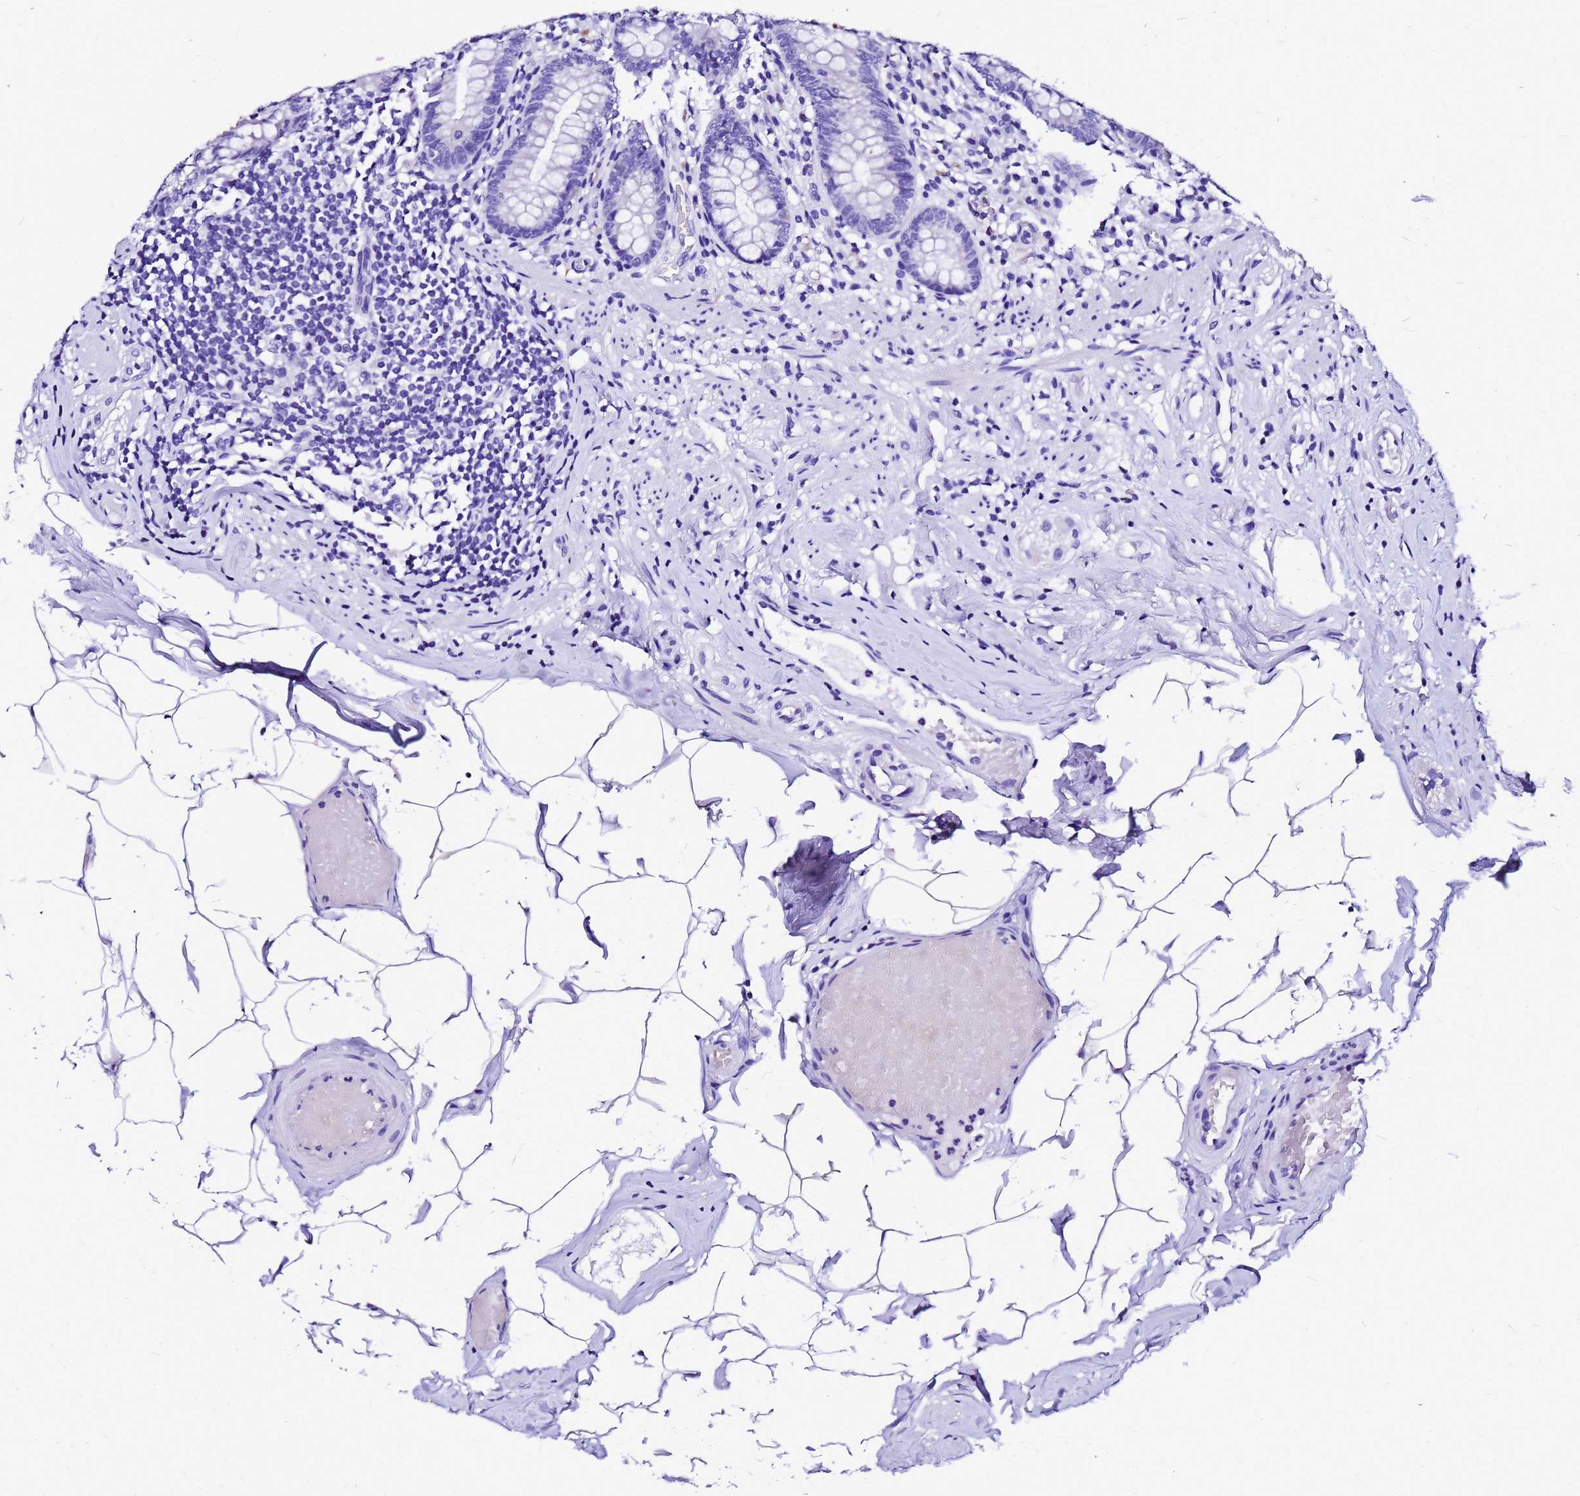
{"staining": {"intensity": "negative", "quantity": "none", "location": "none"}, "tissue": "appendix", "cell_type": "Glandular cells", "image_type": "normal", "snomed": [{"axis": "morphology", "description": "Normal tissue, NOS"}, {"axis": "topography", "description": "Appendix"}], "caption": "Immunohistochemical staining of unremarkable appendix displays no significant staining in glandular cells.", "gene": "HERC4", "patient": {"sex": "male", "age": 55}}